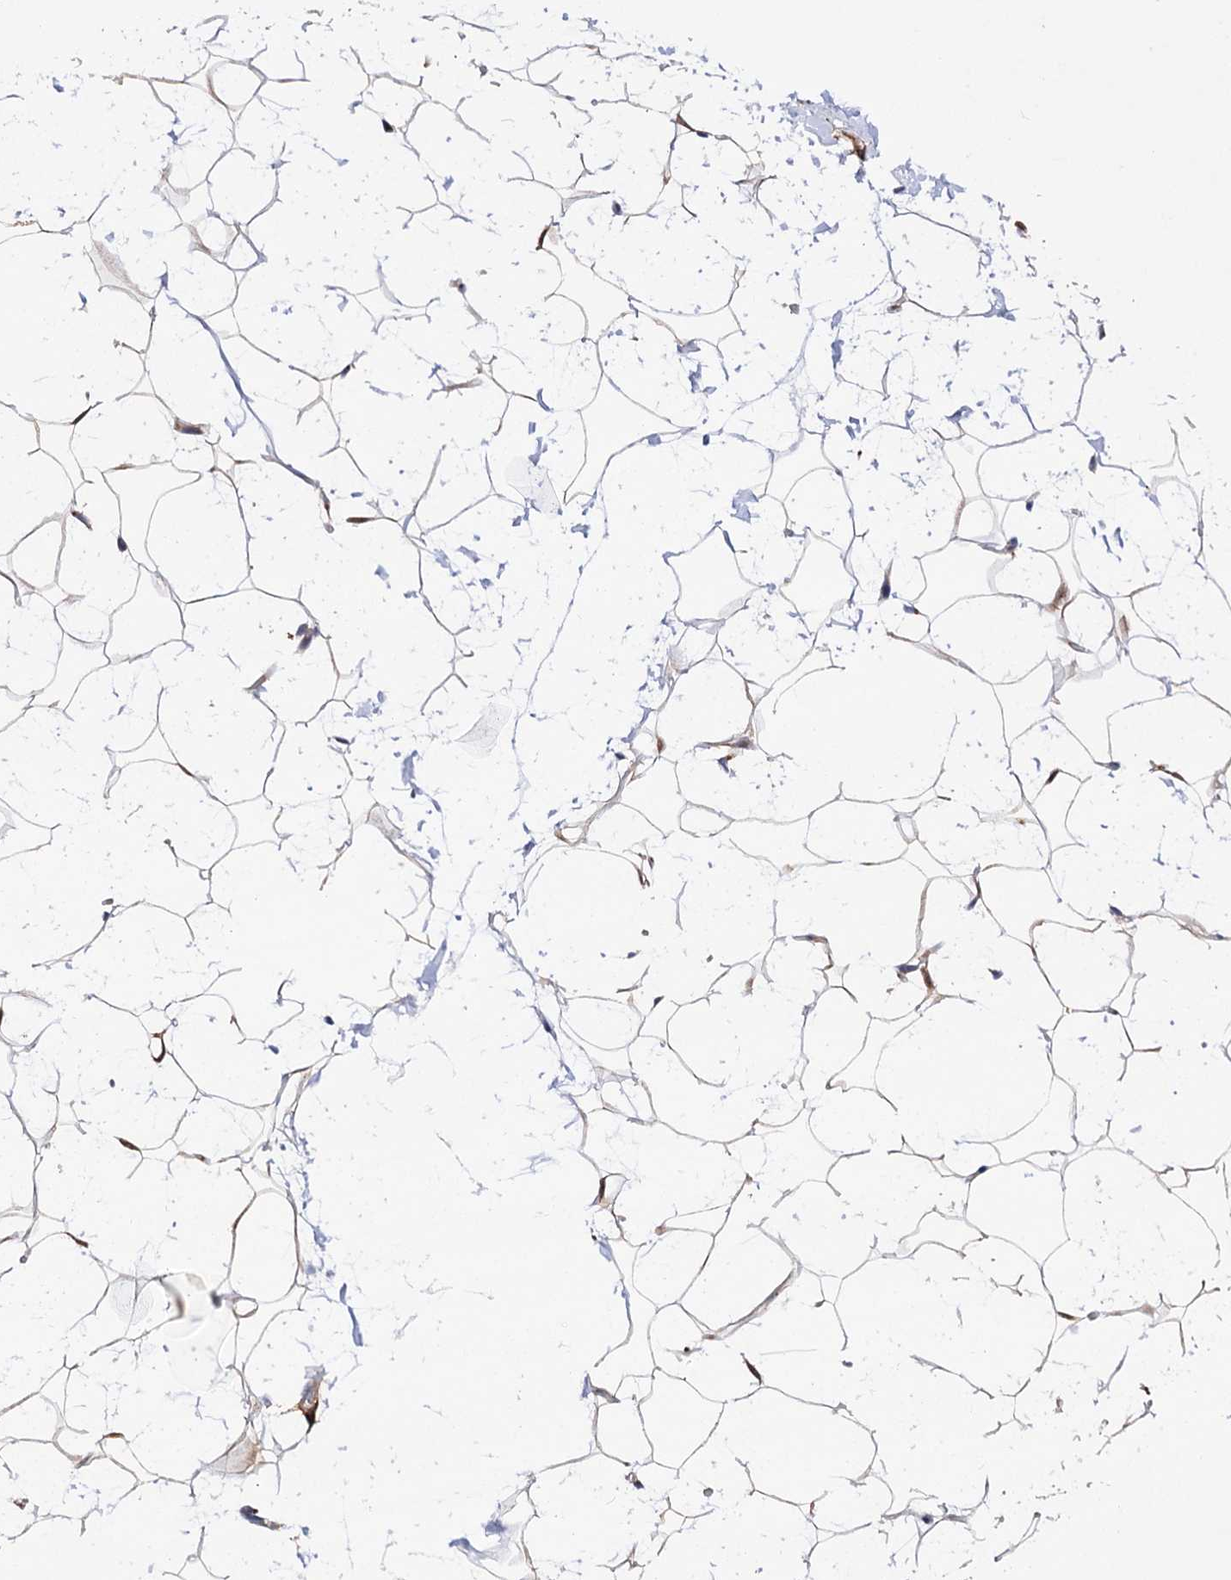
{"staining": {"intensity": "weak", "quantity": "25%-75%", "location": "cytoplasmic/membranous"}, "tissue": "adipose tissue", "cell_type": "Adipocytes", "image_type": "normal", "snomed": [{"axis": "morphology", "description": "Normal tissue, NOS"}, {"axis": "topography", "description": "Breast"}], "caption": "About 25%-75% of adipocytes in benign human adipose tissue show weak cytoplasmic/membranous protein expression as visualized by brown immunohistochemical staining.", "gene": "C11orf96", "patient": {"sex": "female", "age": 26}}